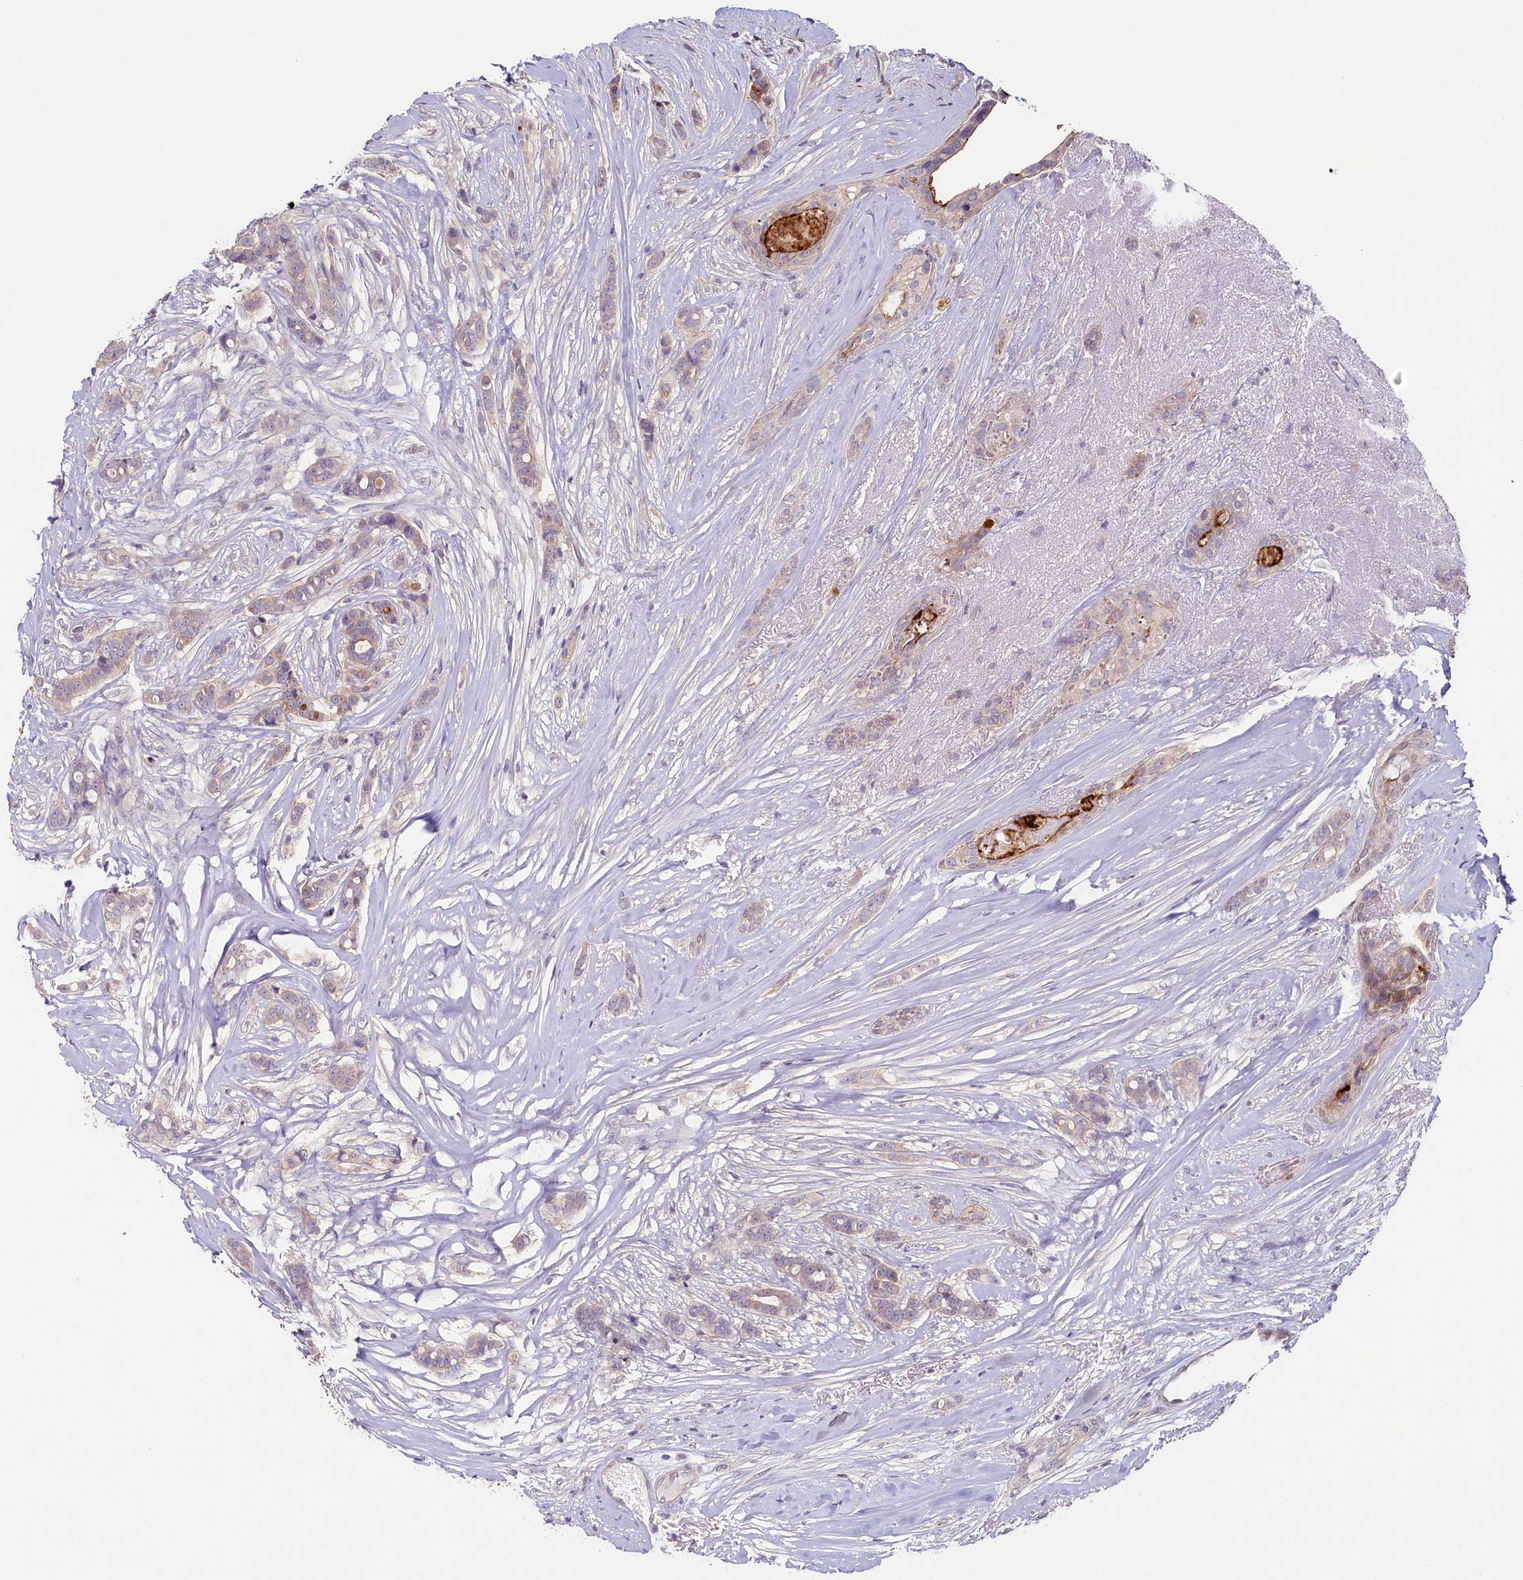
{"staining": {"intensity": "negative", "quantity": "none", "location": "none"}, "tissue": "breast cancer", "cell_type": "Tumor cells", "image_type": "cancer", "snomed": [{"axis": "morphology", "description": "Lobular carcinoma"}, {"axis": "topography", "description": "Breast"}], "caption": "An immunohistochemistry (IHC) photomicrograph of lobular carcinoma (breast) is shown. There is no staining in tumor cells of lobular carcinoma (breast).", "gene": "PDE6D", "patient": {"sex": "female", "age": 51}}